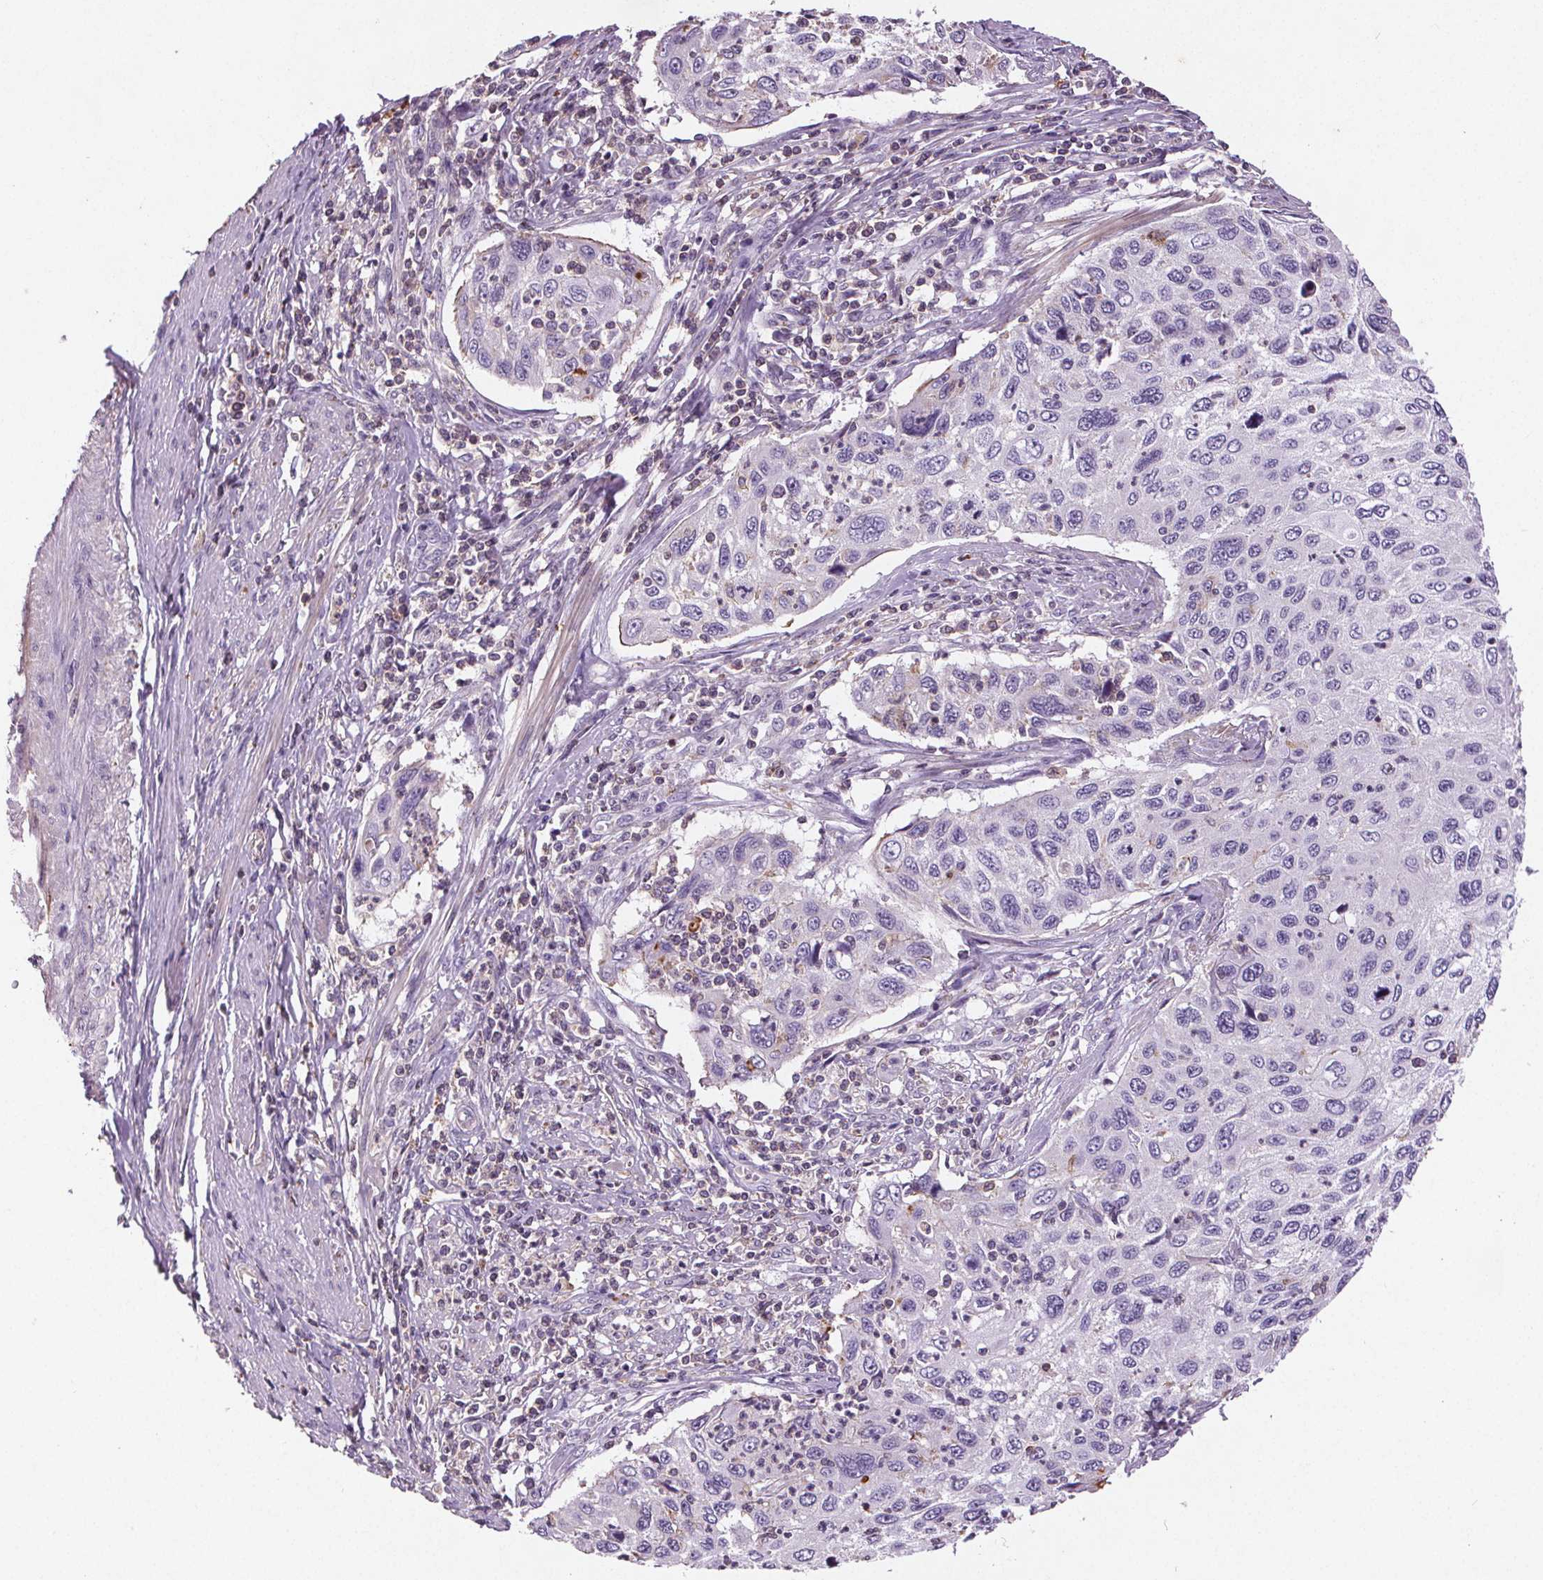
{"staining": {"intensity": "negative", "quantity": "none", "location": "none"}, "tissue": "cervical cancer", "cell_type": "Tumor cells", "image_type": "cancer", "snomed": [{"axis": "morphology", "description": "Squamous cell carcinoma, NOS"}, {"axis": "topography", "description": "Cervix"}], "caption": "Photomicrograph shows no significant protein expression in tumor cells of squamous cell carcinoma (cervical).", "gene": "C19orf84", "patient": {"sex": "female", "age": 70}}